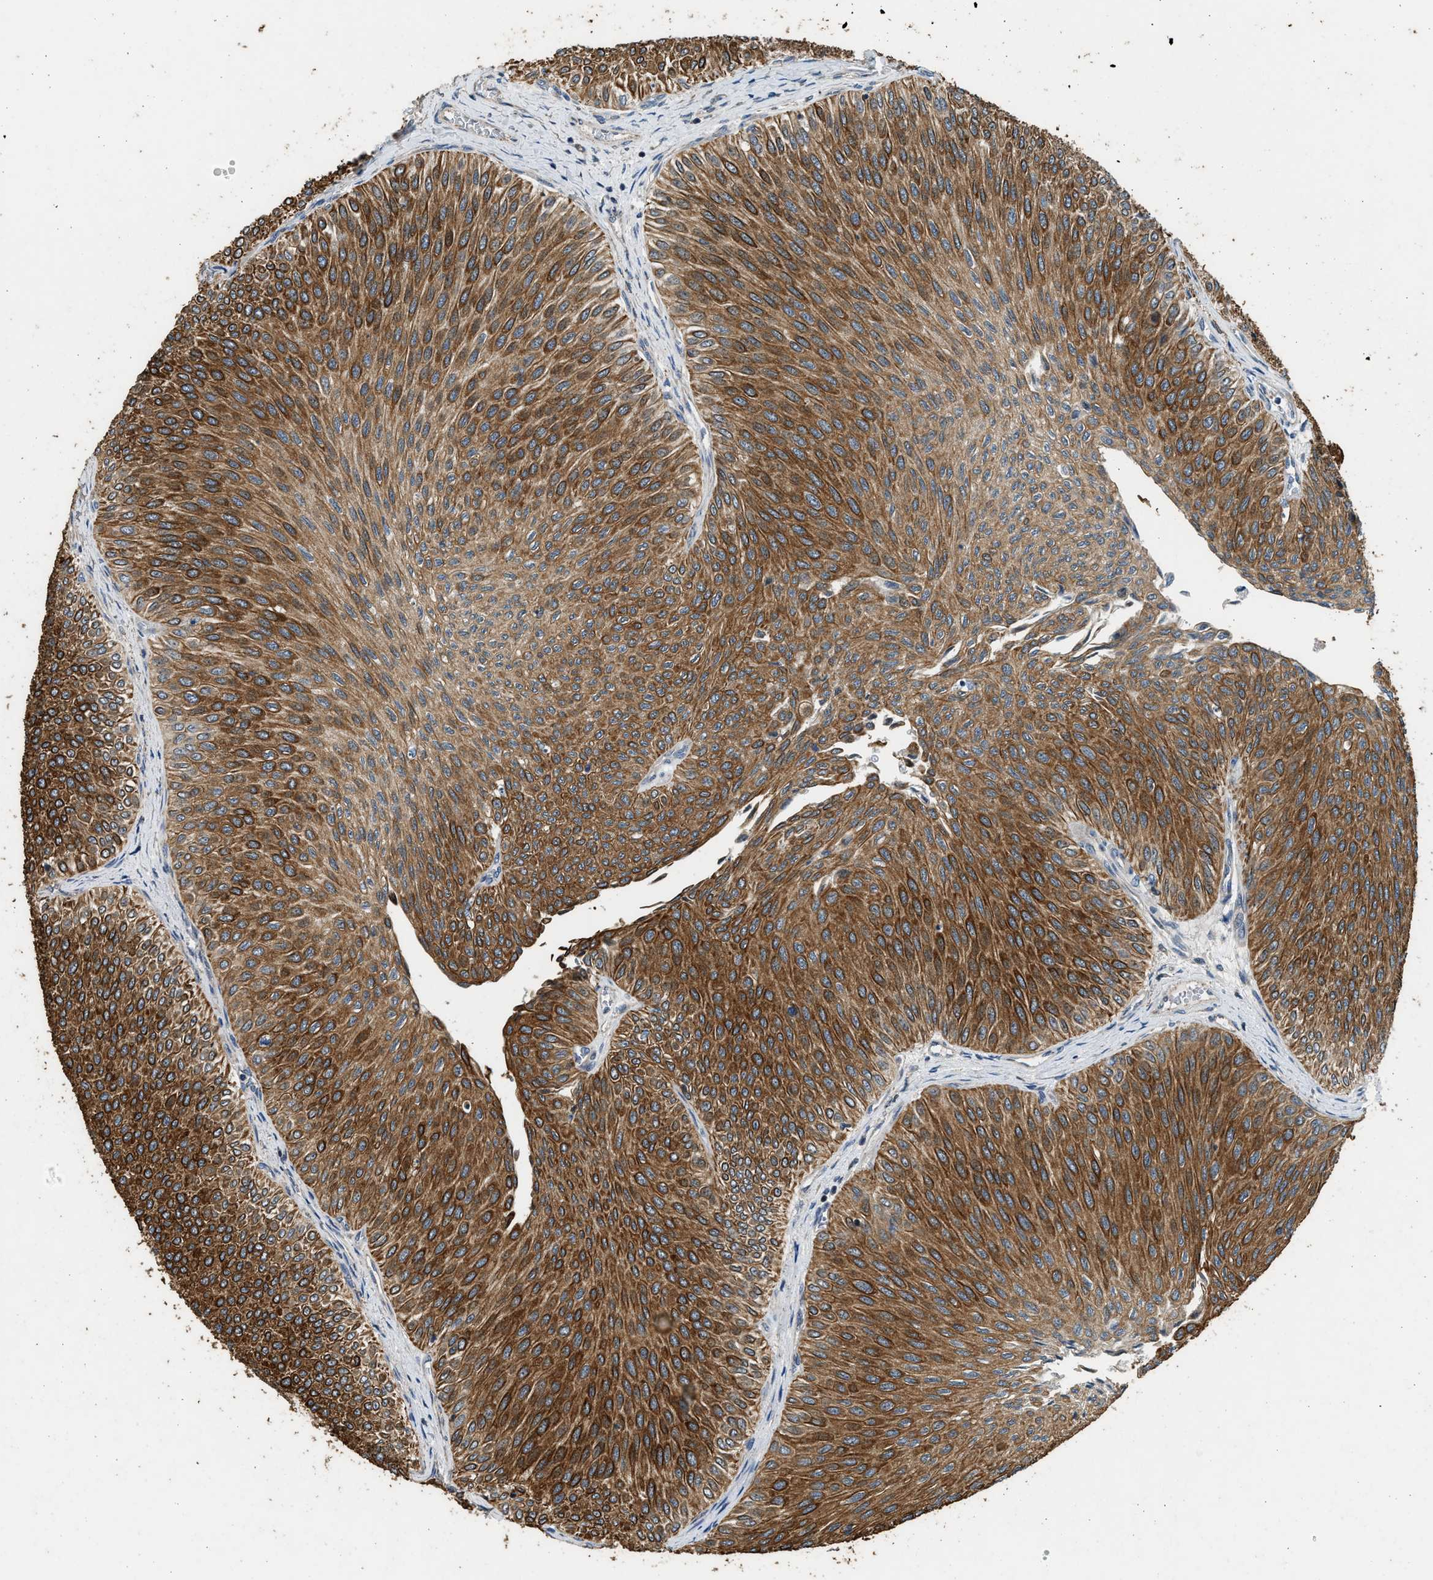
{"staining": {"intensity": "strong", "quantity": ">75%", "location": "cytoplasmic/membranous"}, "tissue": "urothelial cancer", "cell_type": "Tumor cells", "image_type": "cancer", "snomed": [{"axis": "morphology", "description": "Urothelial carcinoma, Low grade"}, {"axis": "topography", "description": "Urinary bladder"}], "caption": "This is a histology image of immunohistochemistry (IHC) staining of urothelial cancer, which shows strong positivity in the cytoplasmic/membranous of tumor cells.", "gene": "PCLO", "patient": {"sex": "male", "age": 78}}